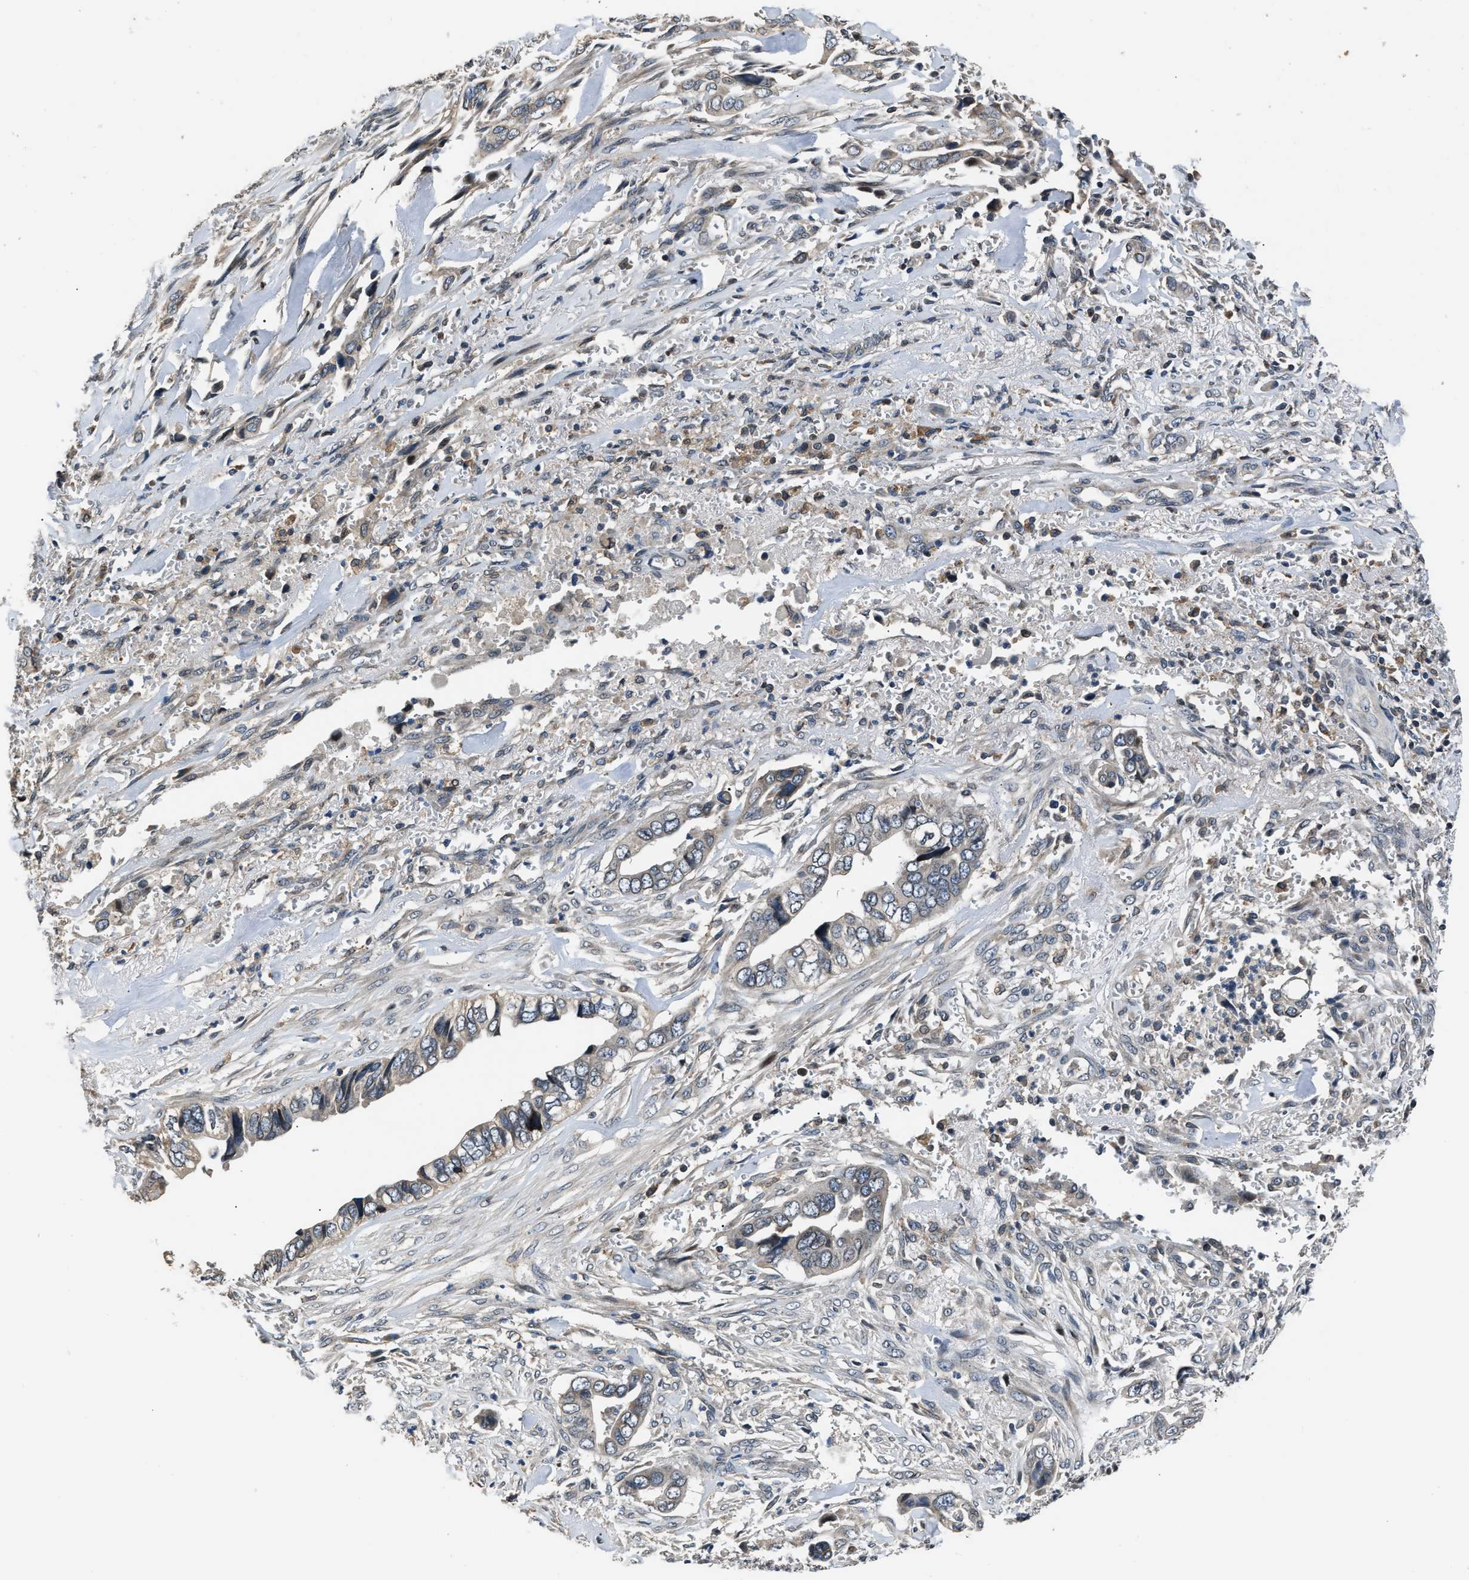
{"staining": {"intensity": "weak", "quantity": "<25%", "location": "cytoplasmic/membranous"}, "tissue": "liver cancer", "cell_type": "Tumor cells", "image_type": "cancer", "snomed": [{"axis": "morphology", "description": "Cholangiocarcinoma"}, {"axis": "topography", "description": "Liver"}], "caption": "Protein analysis of liver cholangiocarcinoma reveals no significant expression in tumor cells.", "gene": "TNRC18", "patient": {"sex": "female", "age": 79}}